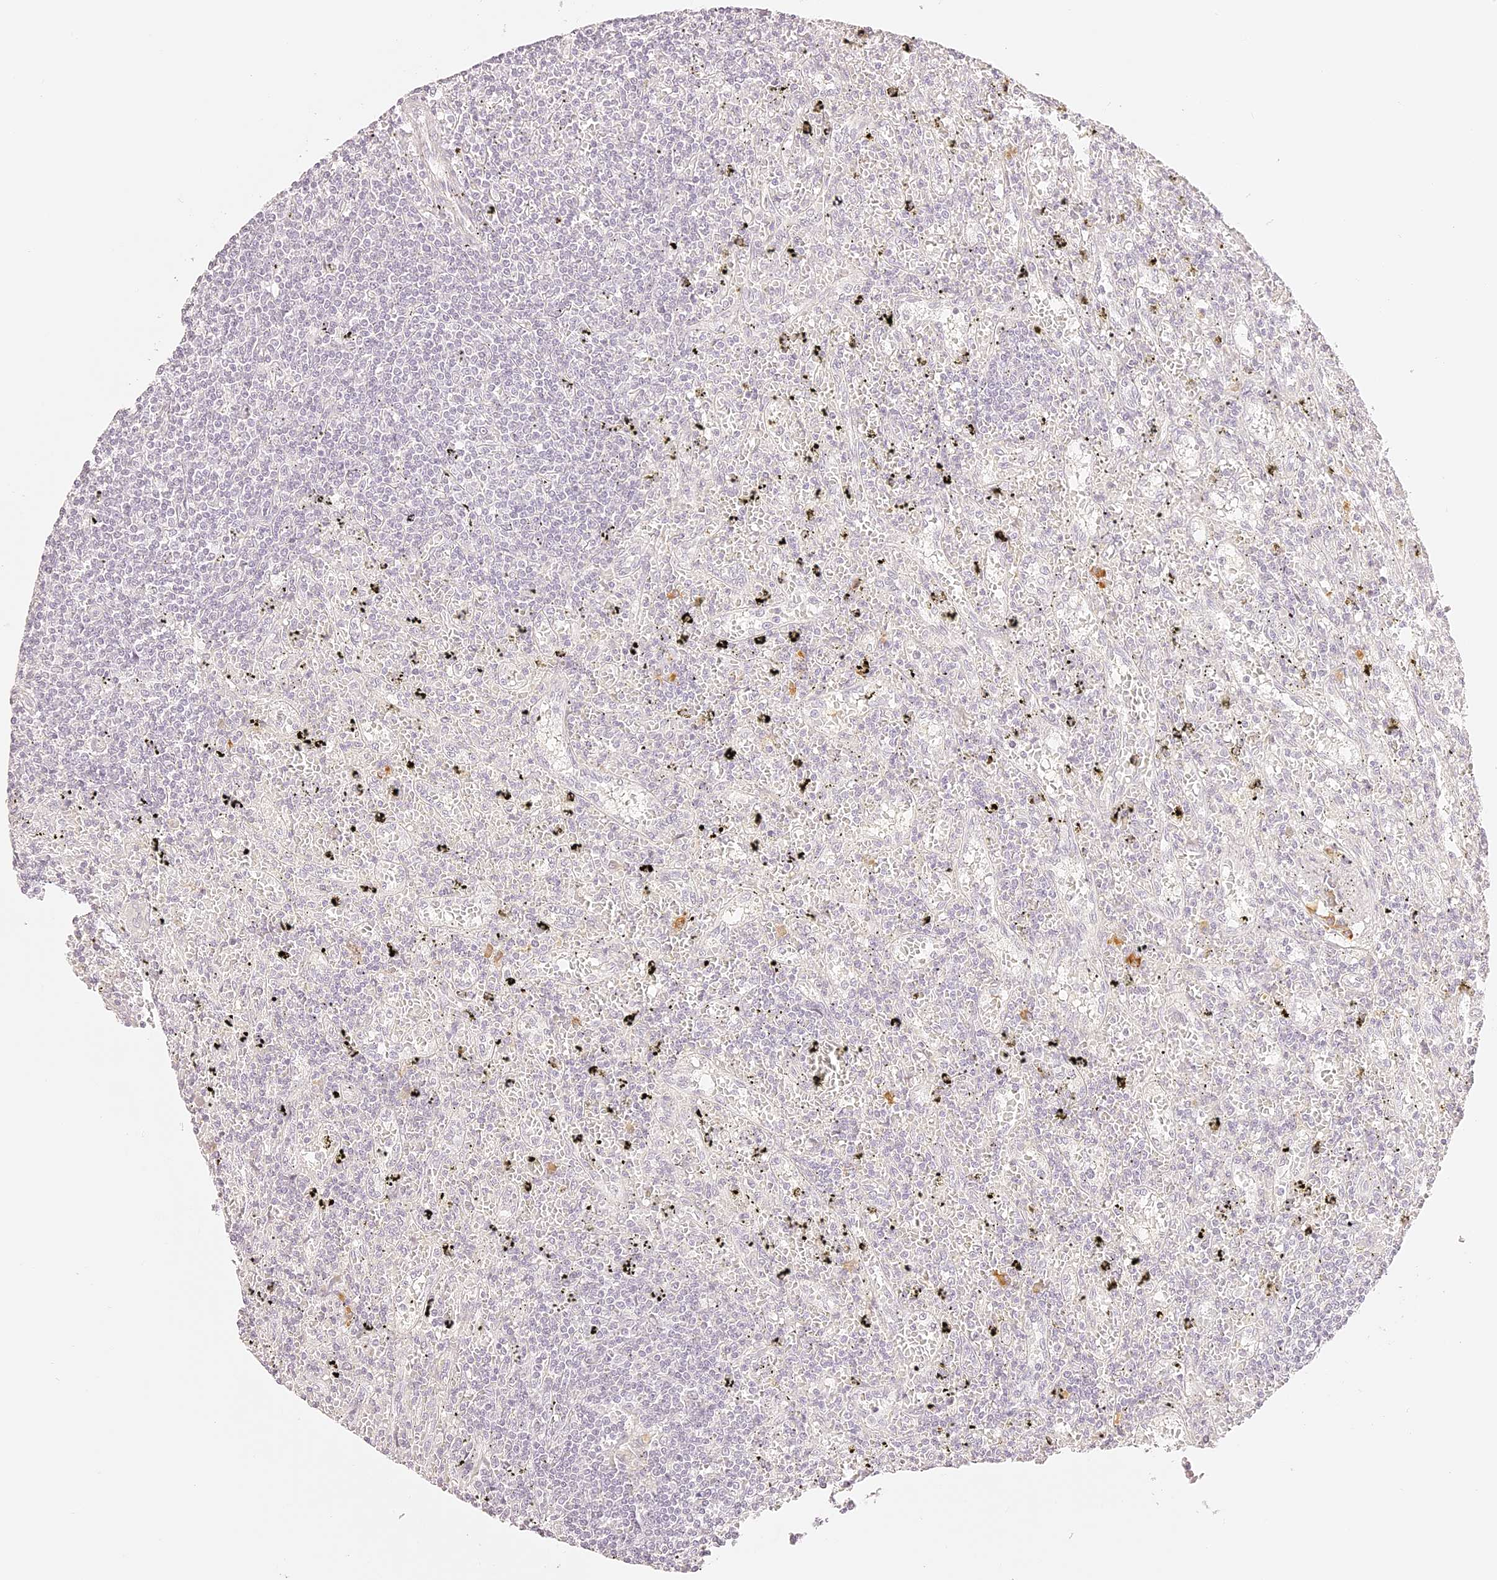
{"staining": {"intensity": "negative", "quantity": "none", "location": "none"}, "tissue": "lymphoma", "cell_type": "Tumor cells", "image_type": "cancer", "snomed": [{"axis": "morphology", "description": "Malignant lymphoma, non-Hodgkin's type, Low grade"}, {"axis": "topography", "description": "Spleen"}], "caption": "Photomicrograph shows no significant protein staining in tumor cells of lymphoma.", "gene": "TRIM45", "patient": {"sex": "male", "age": 76}}